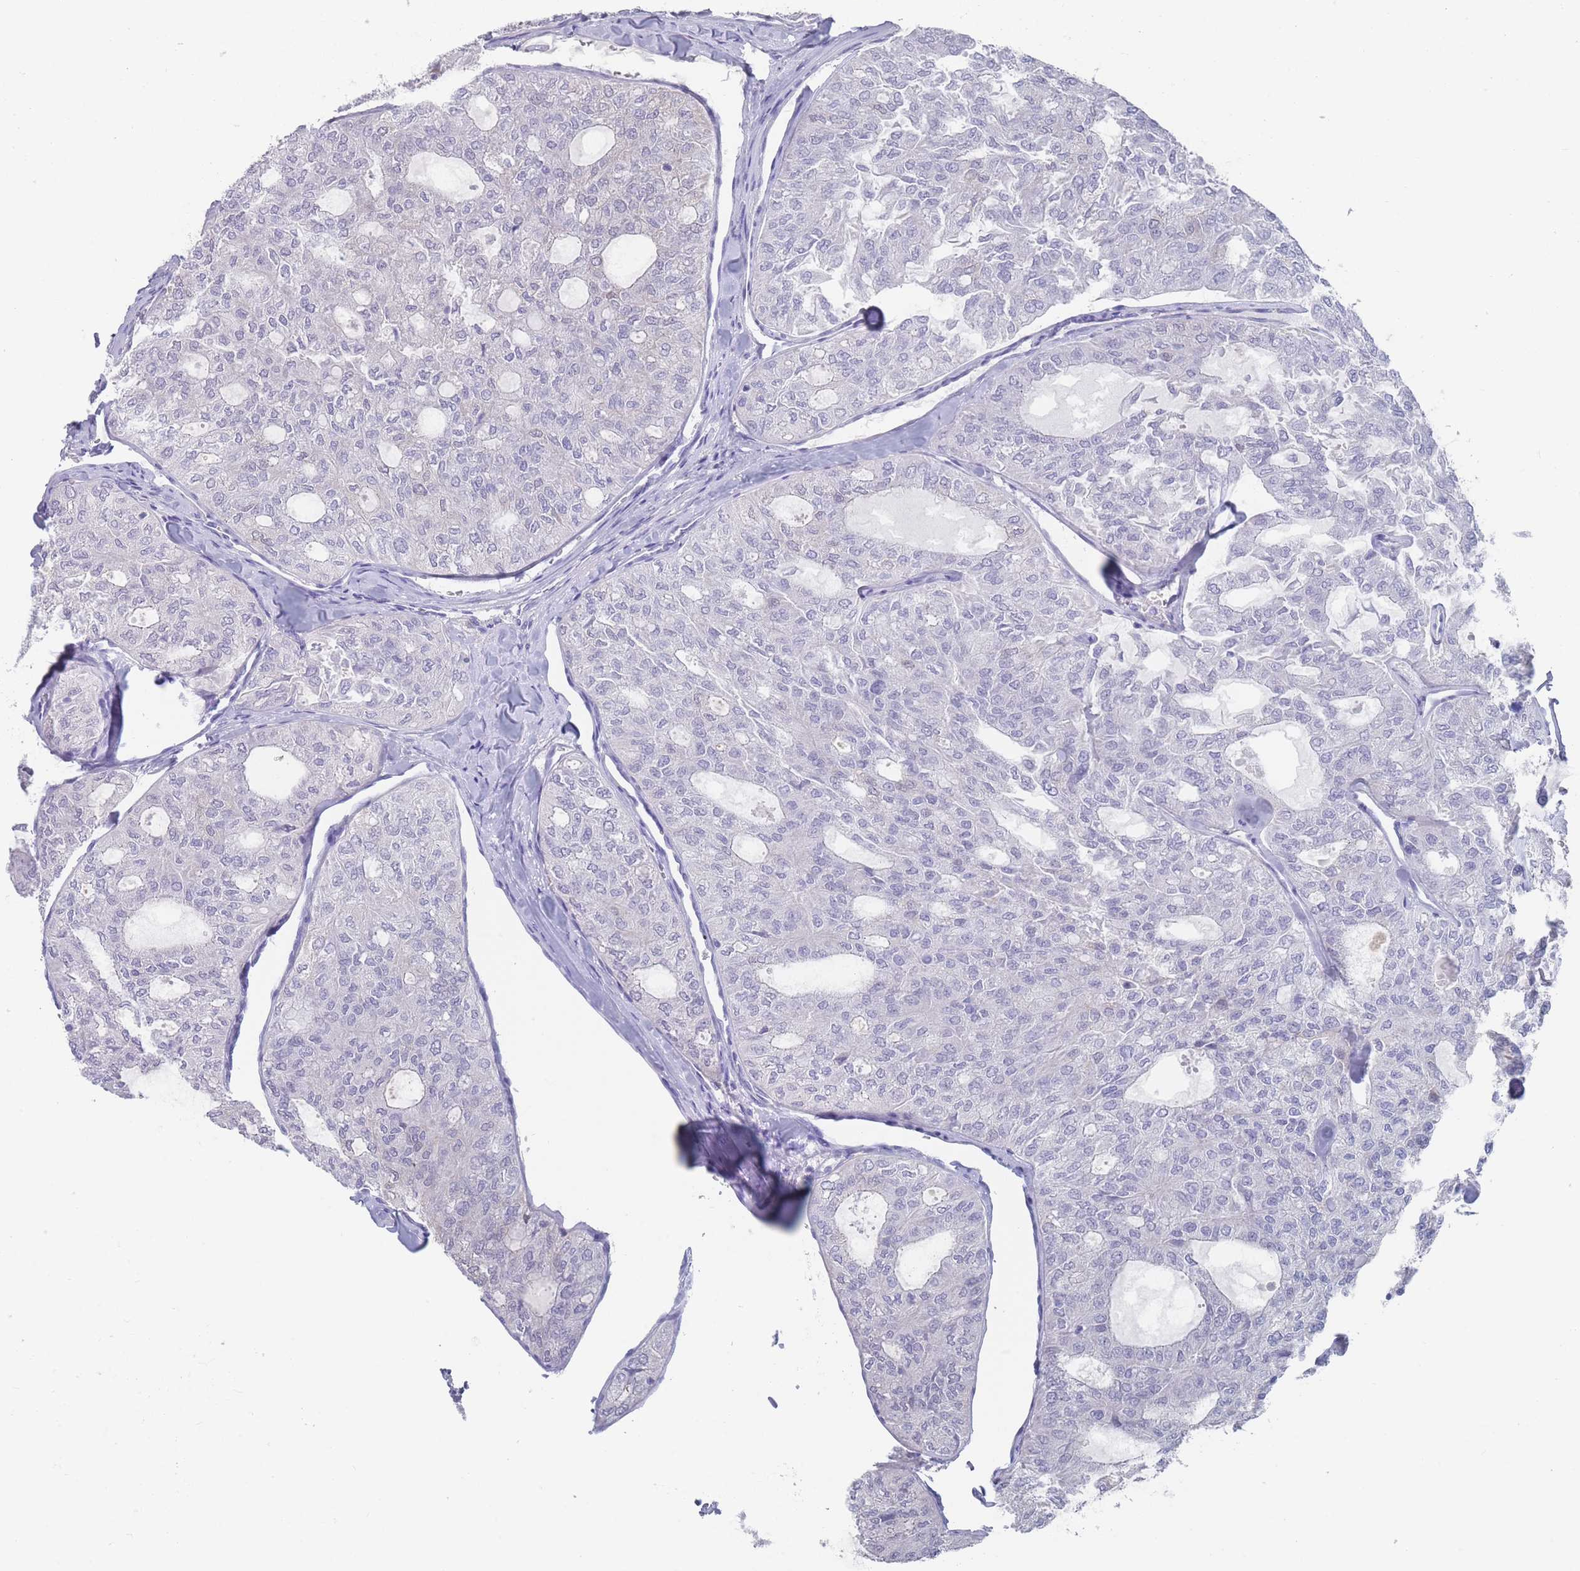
{"staining": {"intensity": "negative", "quantity": "none", "location": "none"}, "tissue": "thyroid cancer", "cell_type": "Tumor cells", "image_type": "cancer", "snomed": [{"axis": "morphology", "description": "Follicular adenoma carcinoma, NOS"}, {"axis": "topography", "description": "Thyroid gland"}], "caption": "The micrograph demonstrates no staining of tumor cells in thyroid cancer. (Brightfield microscopy of DAB (3,3'-diaminobenzidine) IHC at high magnification).", "gene": "CYP51A1", "patient": {"sex": "male", "age": 75}}